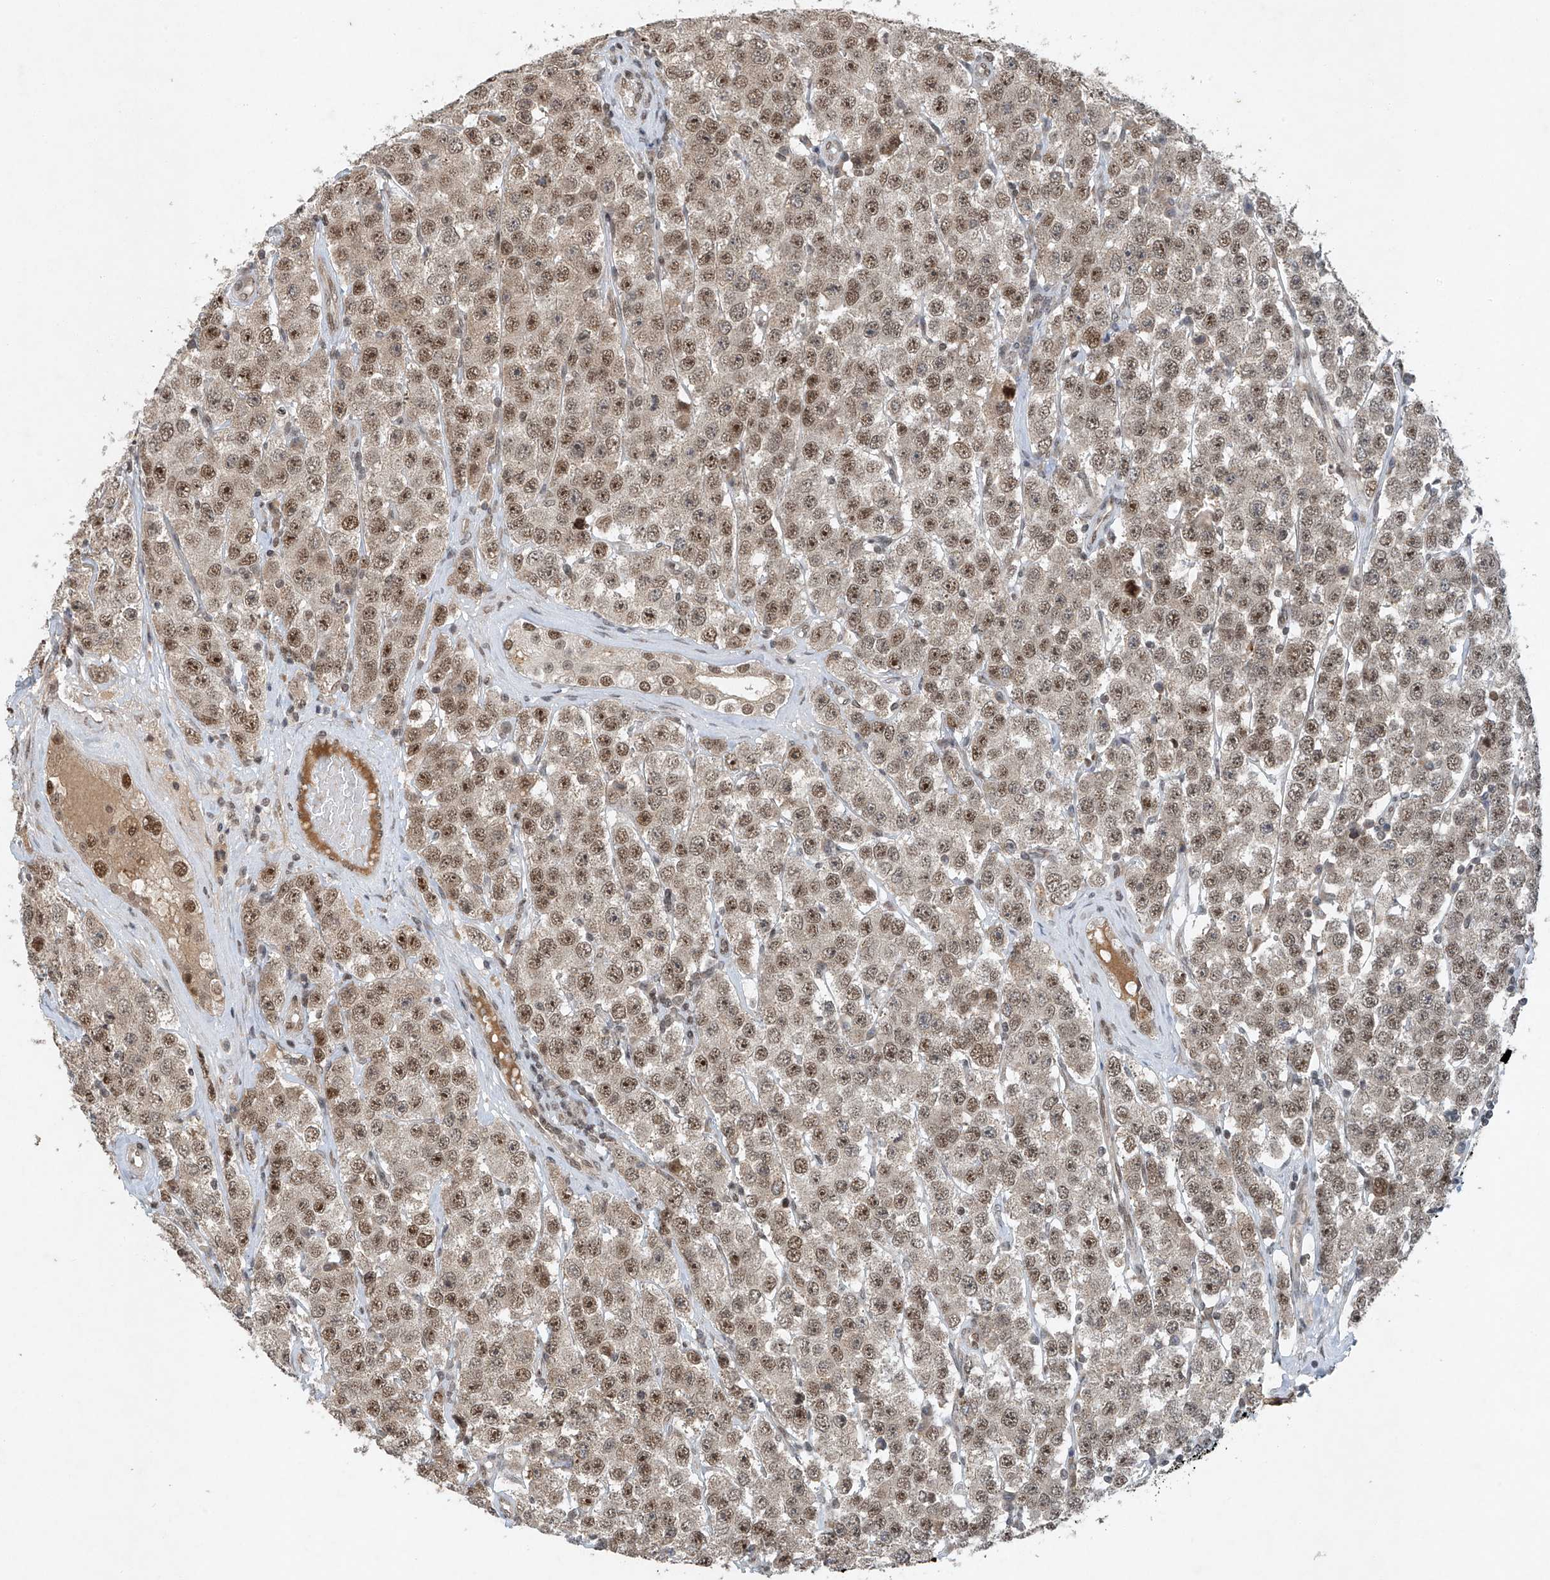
{"staining": {"intensity": "moderate", "quantity": ">75%", "location": "nuclear"}, "tissue": "testis cancer", "cell_type": "Tumor cells", "image_type": "cancer", "snomed": [{"axis": "morphology", "description": "Seminoma, NOS"}, {"axis": "topography", "description": "Testis"}], "caption": "Immunohistochemistry (IHC) photomicrograph of testis cancer stained for a protein (brown), which demonstrates medium levels of moderate nuclear expression in about >75% of tumor cells.", "gene": "TAF8", "patient": {"sex": "male", "age": 28}}